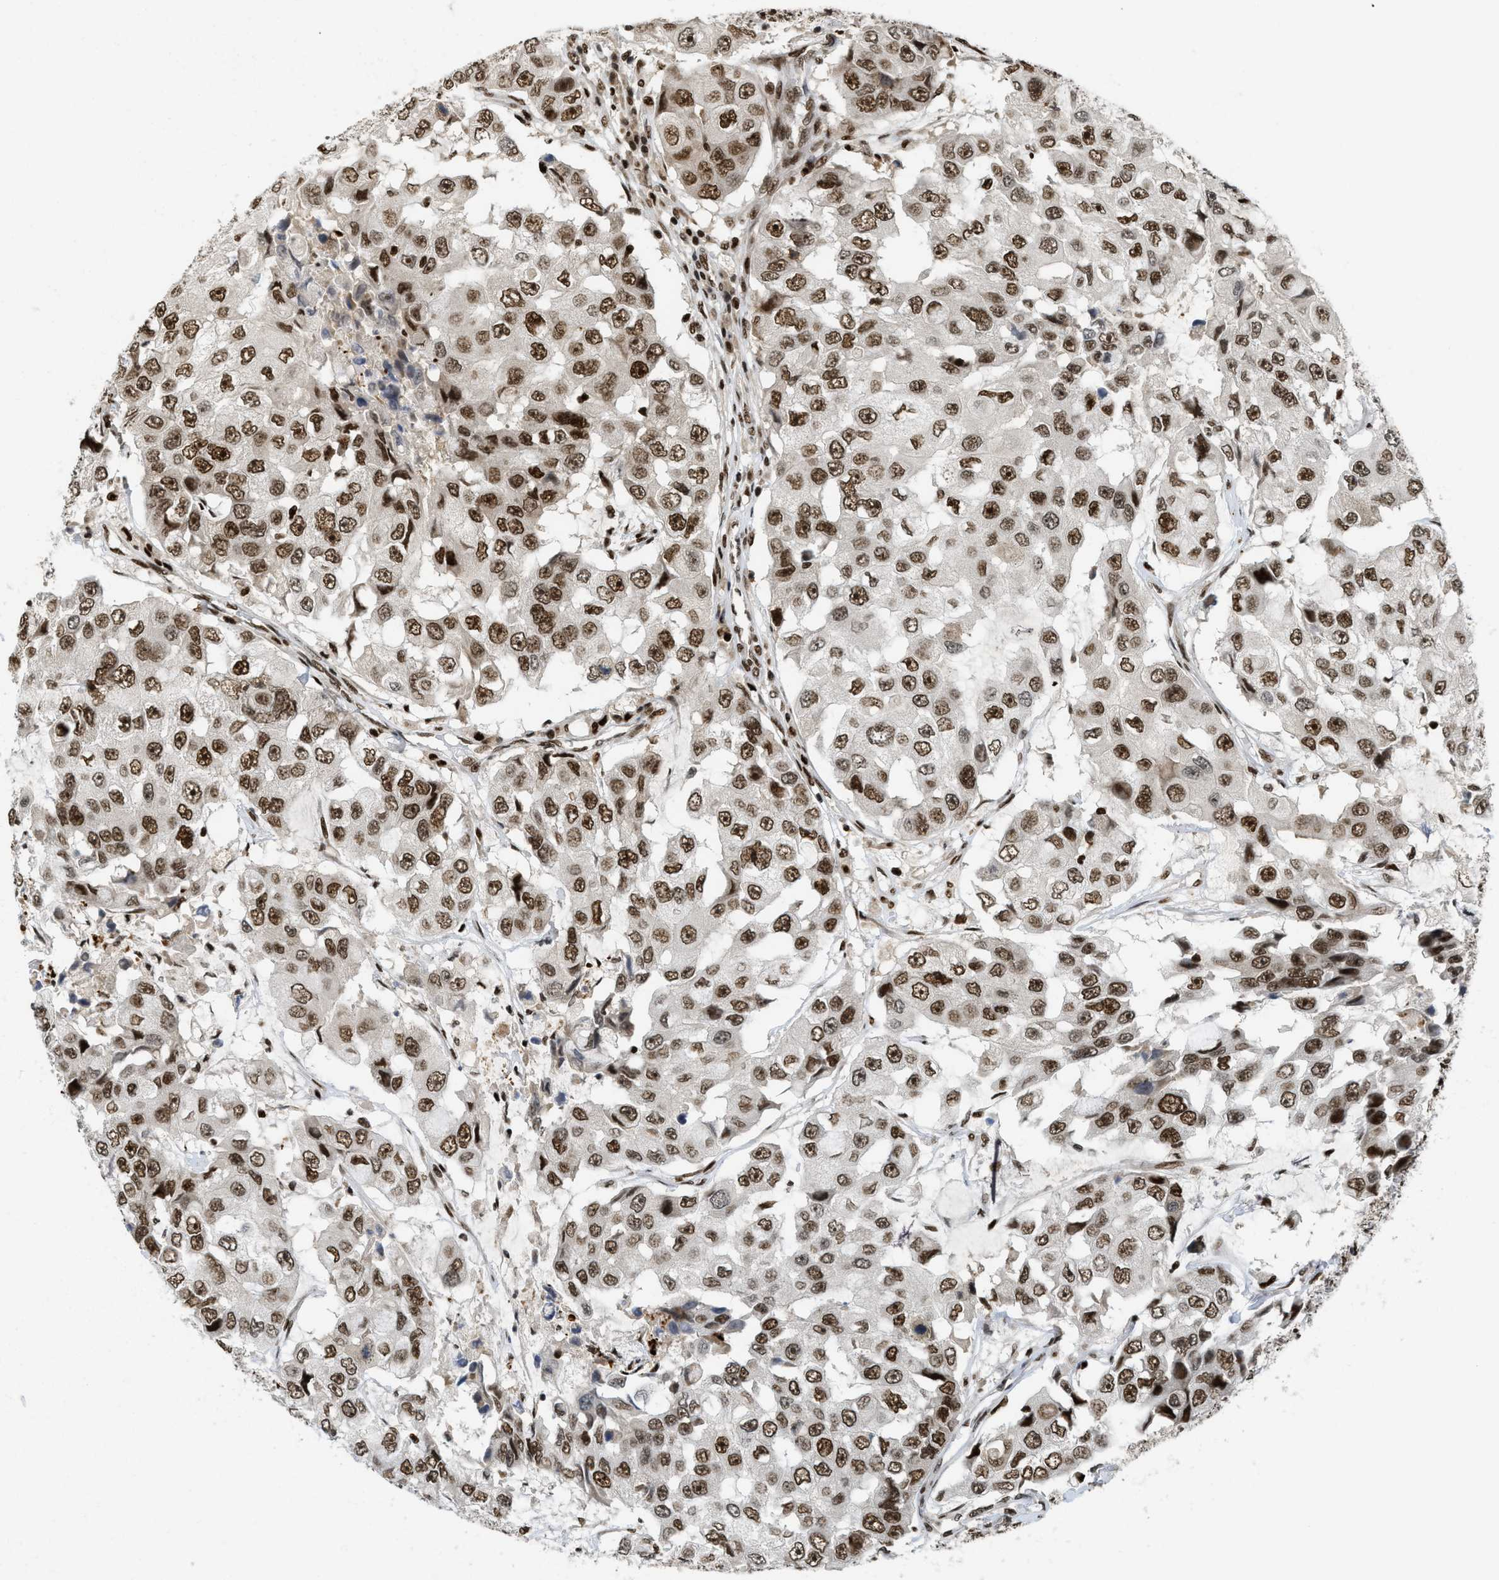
{"staining": {"intensity": "strong", "quantity": ">75%", "location": "nuclear"}, "tissue": "breast cancer", "cell_type": "Tumor cells", "image_type": "cancer", "snomed": [{"axis": "morphology", "description": "Duct carcinoma"}, {"axis": "topography", "description": "Breast"}], "caption": "Strong nuclear expression is present in approximately >75% of tumor cells in breast cancer.", "gene": "RFX5", "patient": {"sex": "female", "age": 27}}